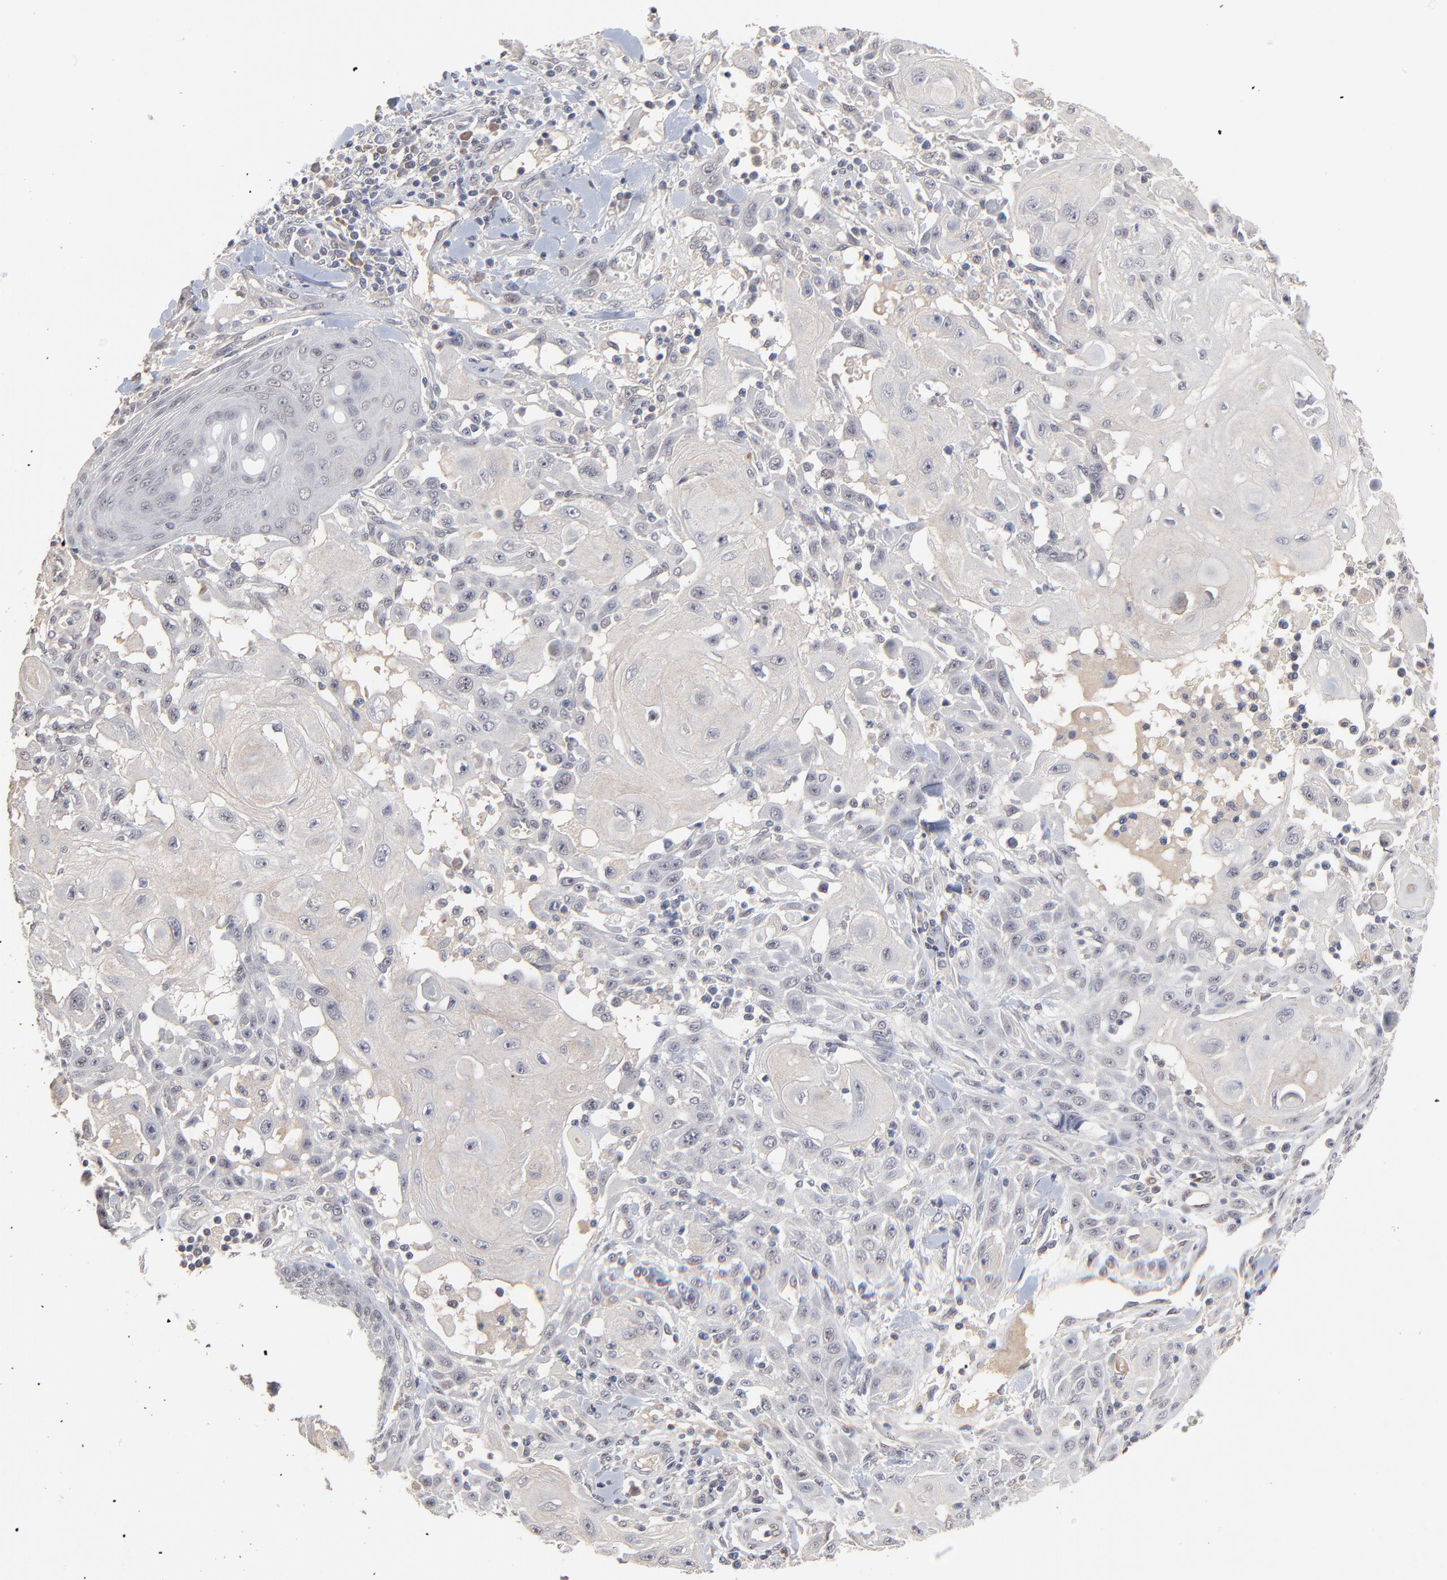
{"staining": {"intensity": "negative", "quantity": "none", "location": "none"}, "tissue": "skin cancer", "cell_type": "Tumor cells", "image_type": "cancer", "snomed": [{"axis": "morphology", "description": "Squamous cell carcinoma, NOS"}, {"axis": "topography", "description": "Skin"}], "caption": "Tumor cells show no significant protein expression in squamous cell carcinoma (skin).", "gene": "FAM199X", "patient": {"sex": "male", "age": 24}}